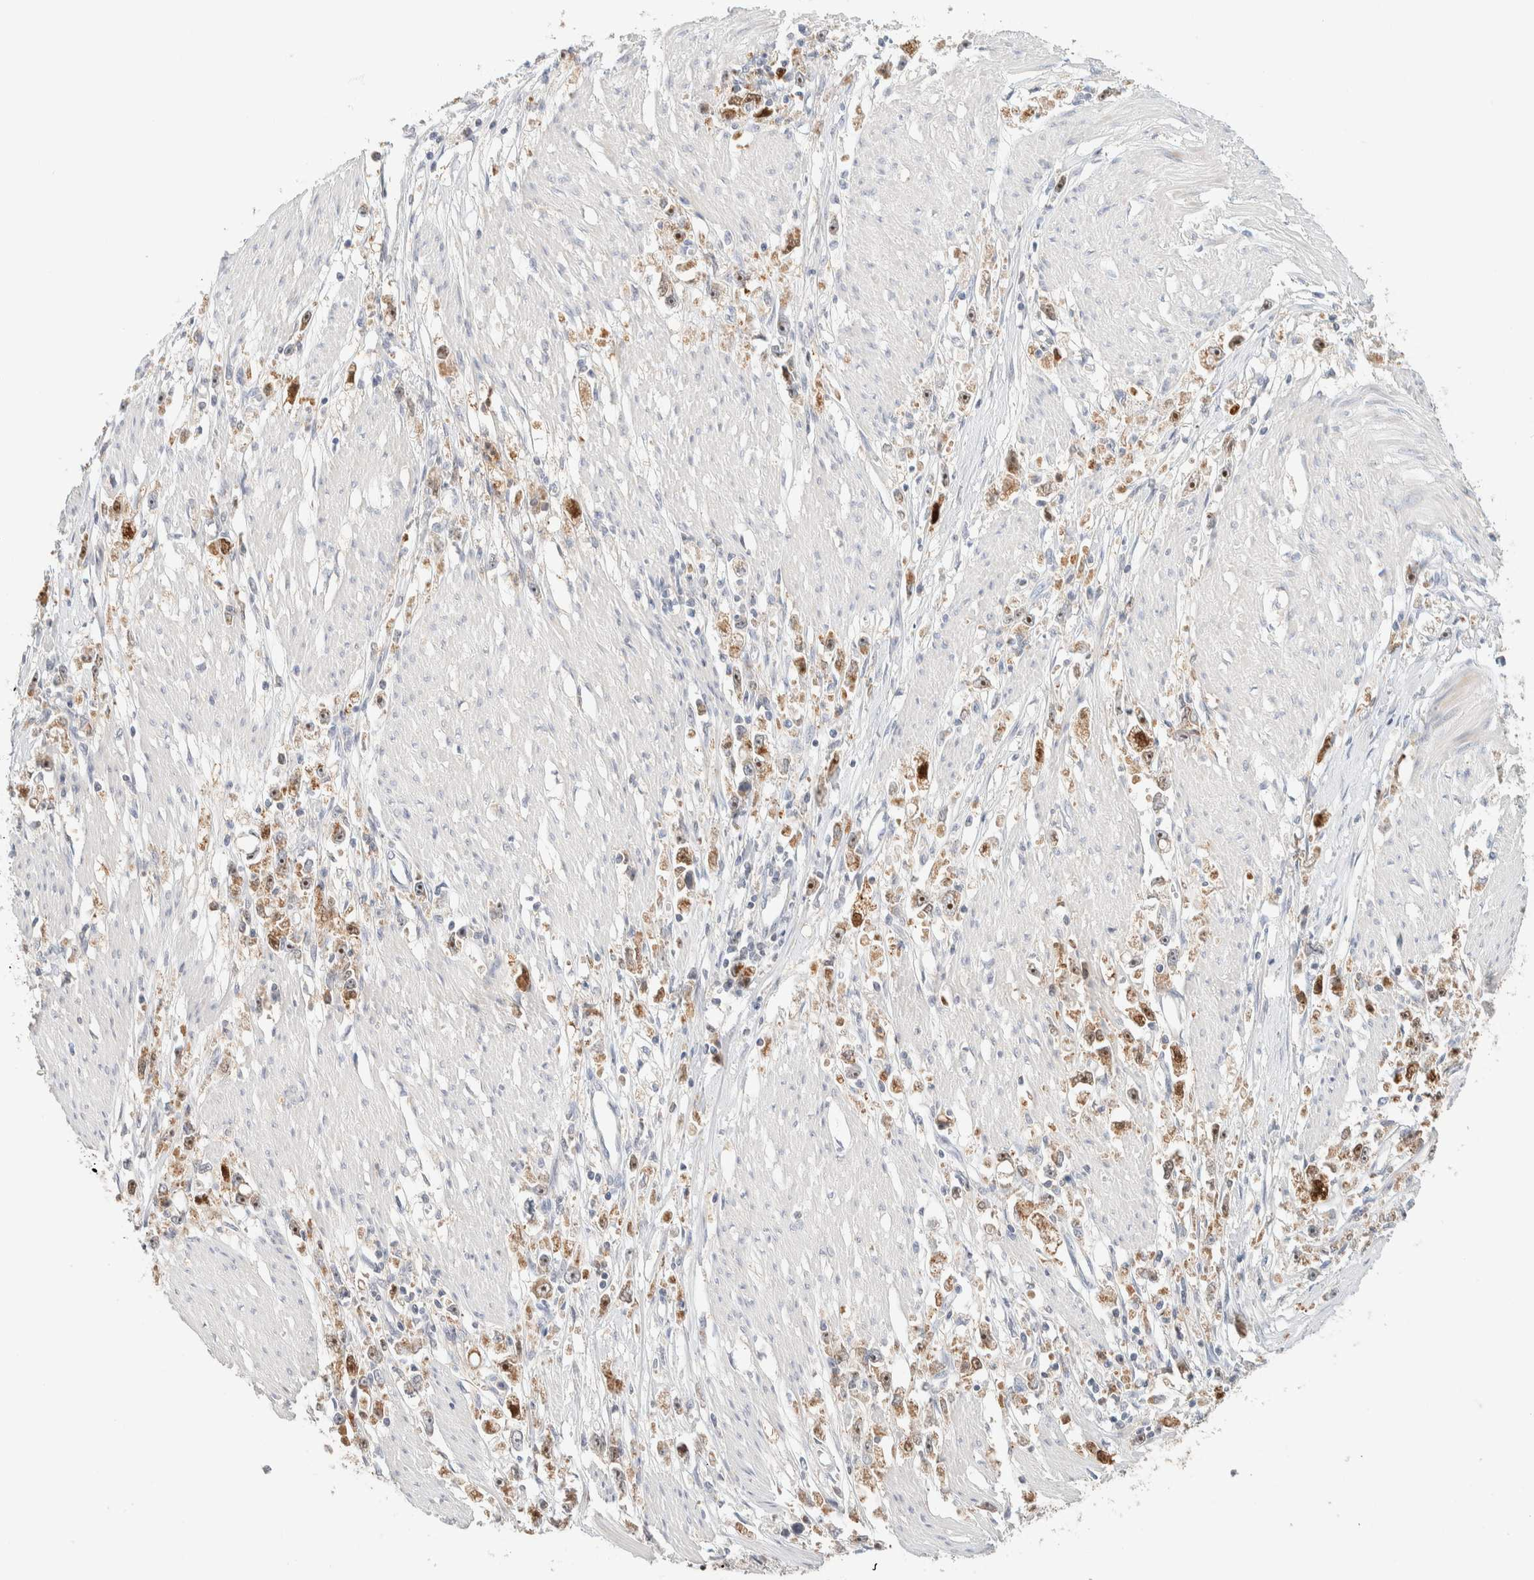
{"staining": {"intensity": "moderate", "quantity": ">75%", "location": "cytoplasmic/membranous"}, "tissue": "stomach cancer", "cell_type": "Tumor cells", "image_type": "cancer", "snomed": [{"axis": "morphology", "description": "Adenocarcinoma, NOS"}, {"axis": "topography", "description": "Stomach"}], "caption": "Immunohistochemical staining of human stomach cancer (adenocarcinoma) displays moderate cytoplasmic/membranous protein expression in approximately >75% of tumor cells. (DAB (3,3'-diaminobenzidine) IHC with brightfield microscopy, high magnification).", "gene": "HDHD3", "patient": {"sex": "female", "age": 59}}